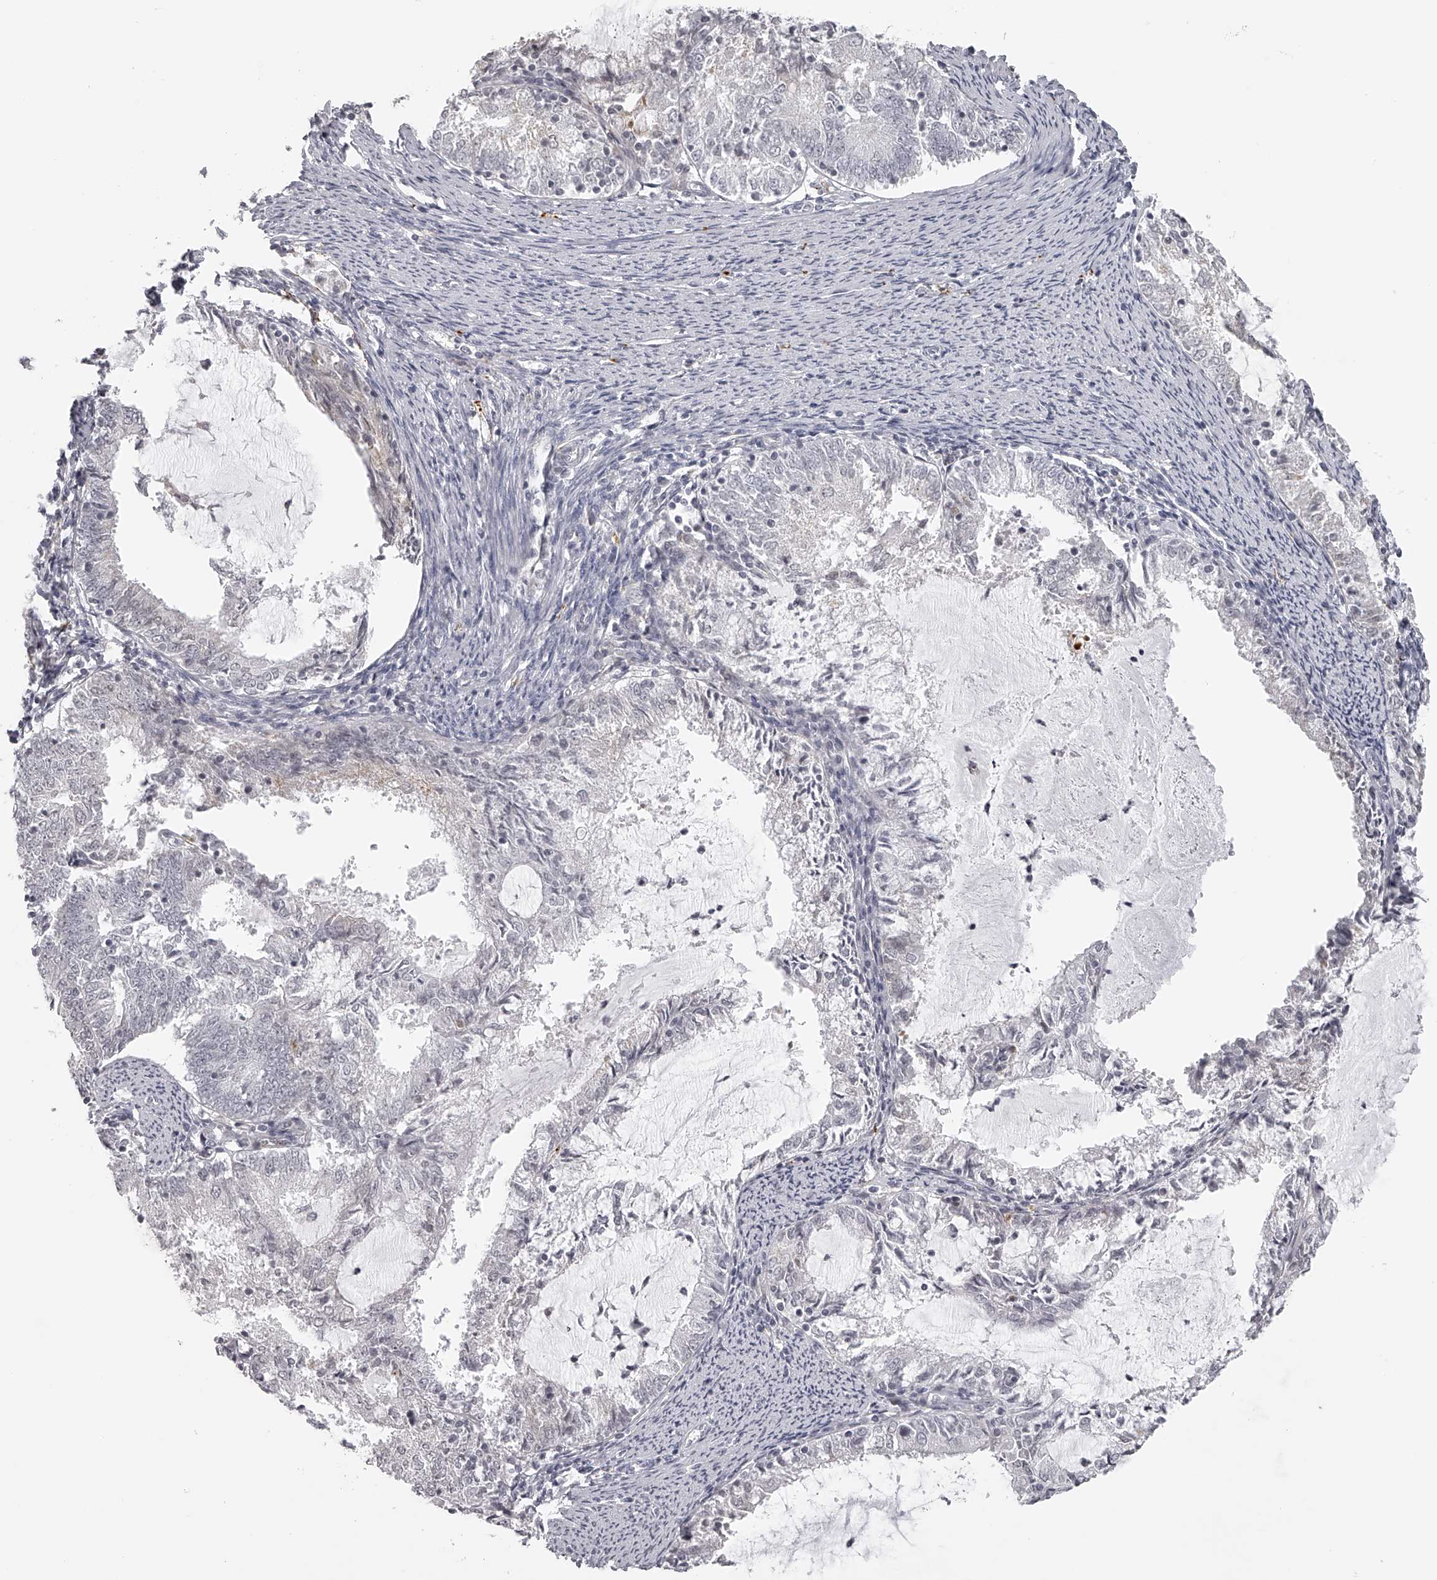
{"staining": {"intensity": "negative", "quantity": "none", "location": "none"}, "tissue": "endometrial cancer", "cell_type": "Tumor cells", "image_type": "cancer", "snomed": [{"axis": "morphology", "description": "Adenocarcinoma, NOS"}, {"axis": "topography", "description": "Endometrium"}], "caption": "Immunohistochemical staining of endometrial adenocarcinoma displays no significant expression in tumor cells.", "gene": "RNF220", "patient": {"sex": "female", "age": 57}}